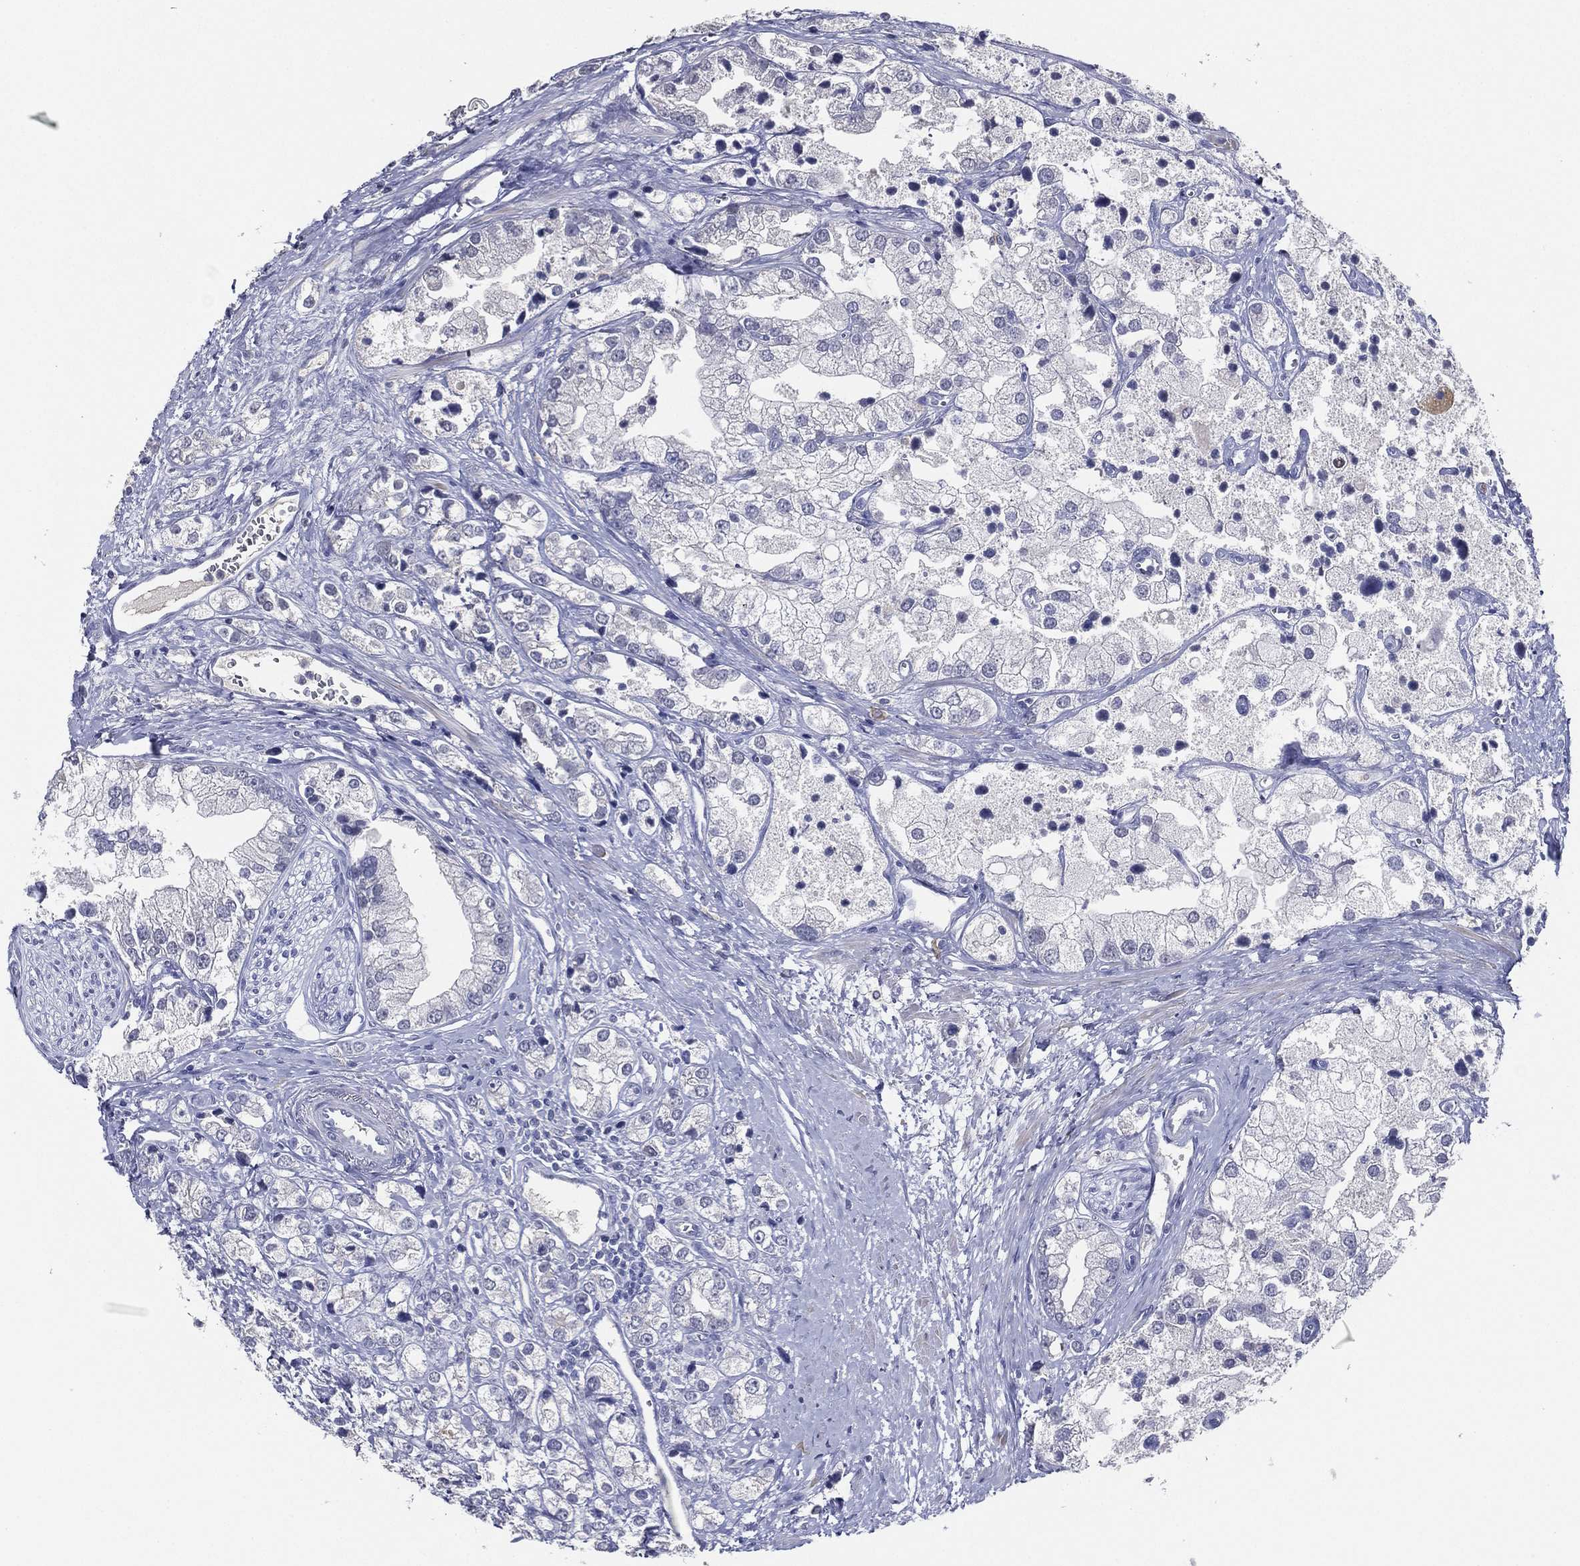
{"staining": {"intensity": "negative", "quantity": "none", "location": "none"}, "tissue": "prostate cancer", "cell_type": "Tumor cells", "image_type": "cancer", "snomed": [{"axis": "morphology", "description": "Adenocarcinoma, NOS"}, {"axis": "topography", "description": "Prostate and seminal vesicle, NOS"}, {"axis": "topography", "description": "Prostate"}], "caption": "Prostate cancer (adenocarcinoma) was stained to show a protein in brown. There is no significant expression in tumor cells. (DAB (3,3'-diaminobenzidine) immunohistochemistry (IHC), high magnification).", "gene": "TFAP2A", "patient": {"sex": "male", "age": 79}}